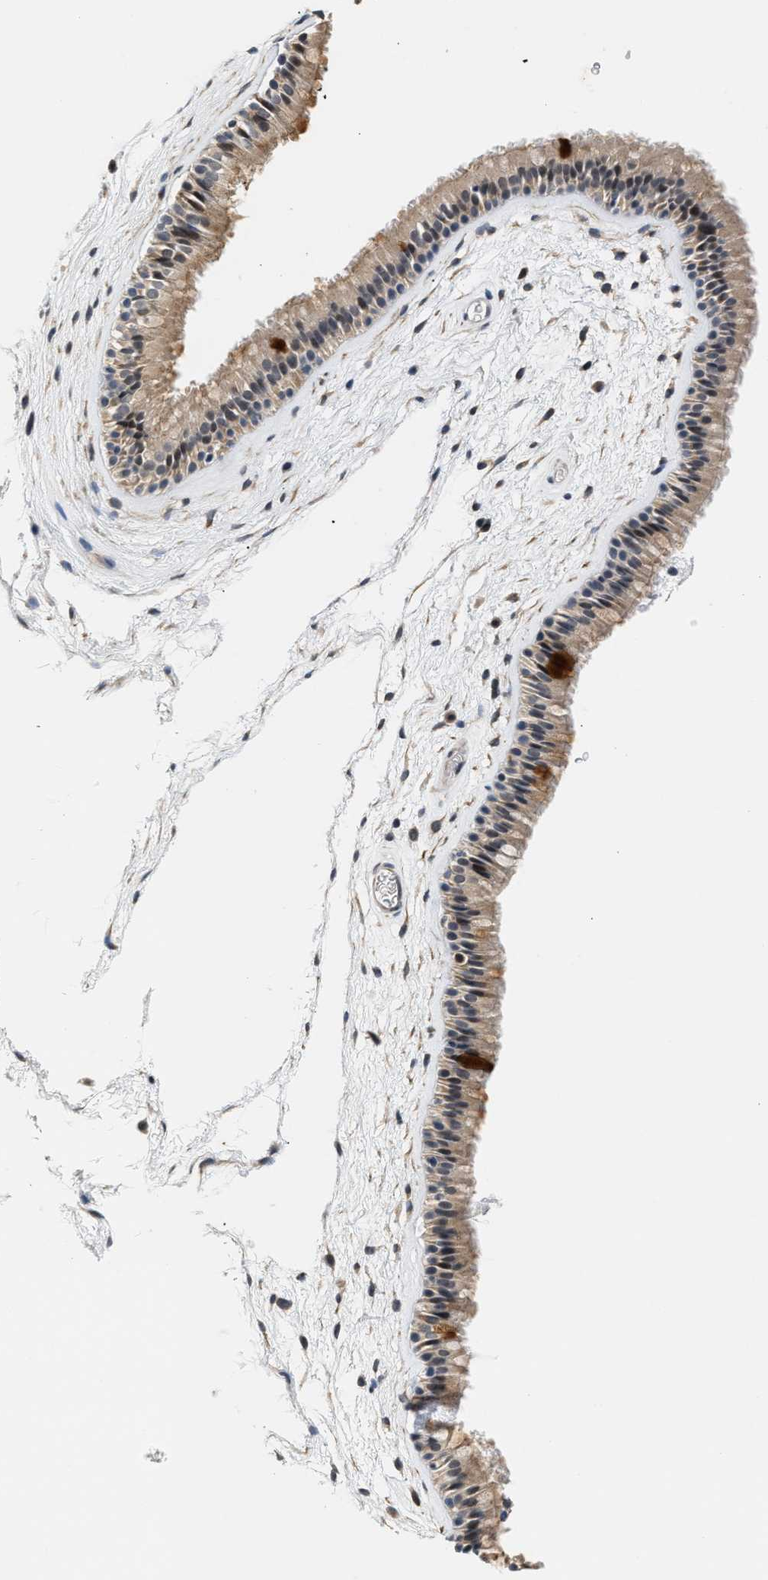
{"staining": {"intensity": "moderate", "quantity": ">75%", "location": "cytoplasmic/membranous,nuclear"}, "tissue": "nasopharynx", "cell_type": "Respiratory epithelial cells", "image_type": "normal", "snomed": [{"axis": "morphology", "description": "Normal tissue, NOS"}, {"axis": "morphology", "description": "Inflammation, NOS"}, {"axis": "topography", "description": "Nasopharynx"}], "caption": "A photomicrograph showing moderate cytoplasmic/membranous,nuclear staining in approximately >75% of respiratory epithelial cells in unremarkable nasopharynx, as visualized by brown immunohistochemical staining.", "gene": "PPM1H", "patient": {"sex": "male", "age": 48}}